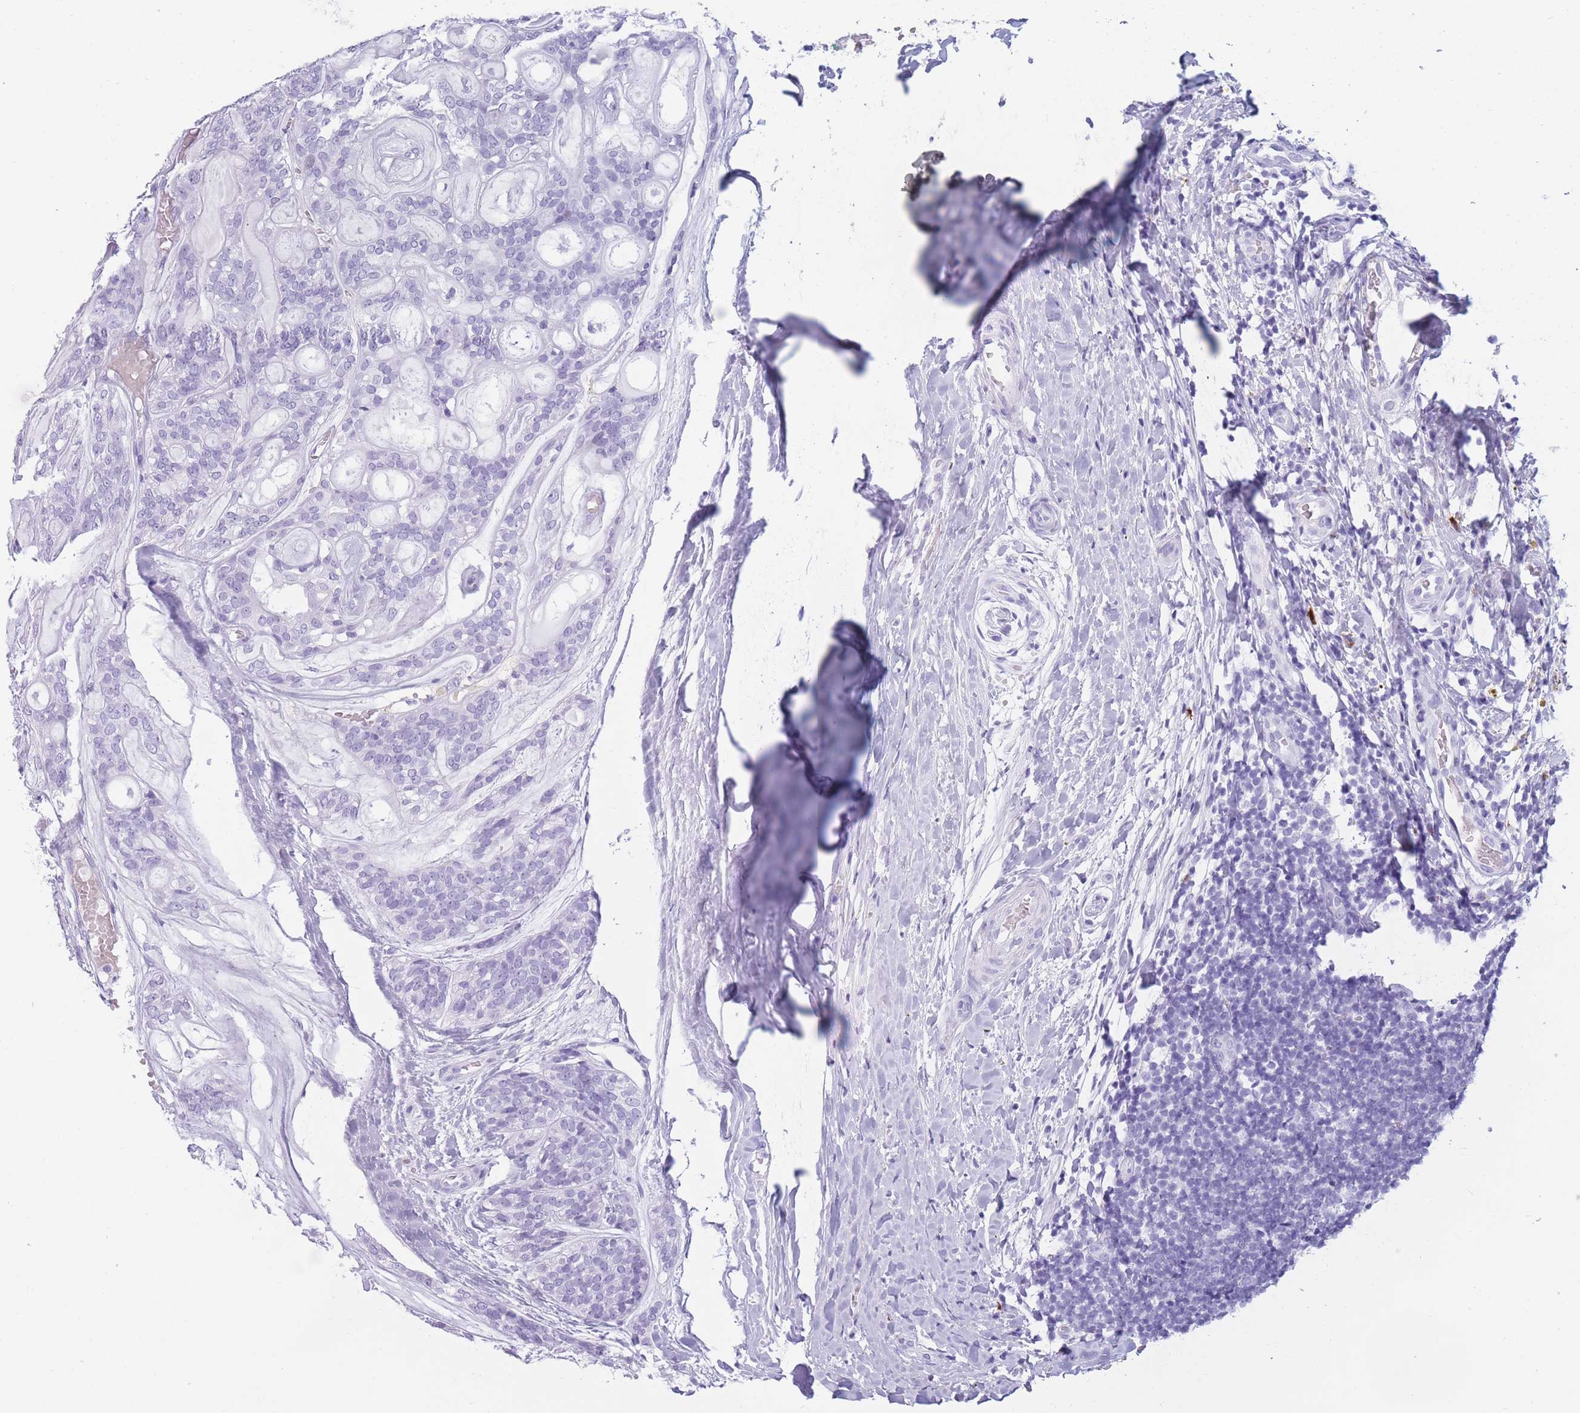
{"staining": {"intensity": "negative", "quantity": "none", "location": "none"}, "tissue": "head and neck cancer", "cell_type": "Tumor cells", "image_type": "cancer", "snomed": [{"axis": "morphology", "description": "Adenocarcinoma, NOS"}, {"axis": "topography", "description": "Head-Neck"}], "caption": "Tumor cells are negative for protein expression in human adenocarcinoma (head and neck).", "gene": "TNFSF11", "patient": {"sex": "male", "age": 66}}